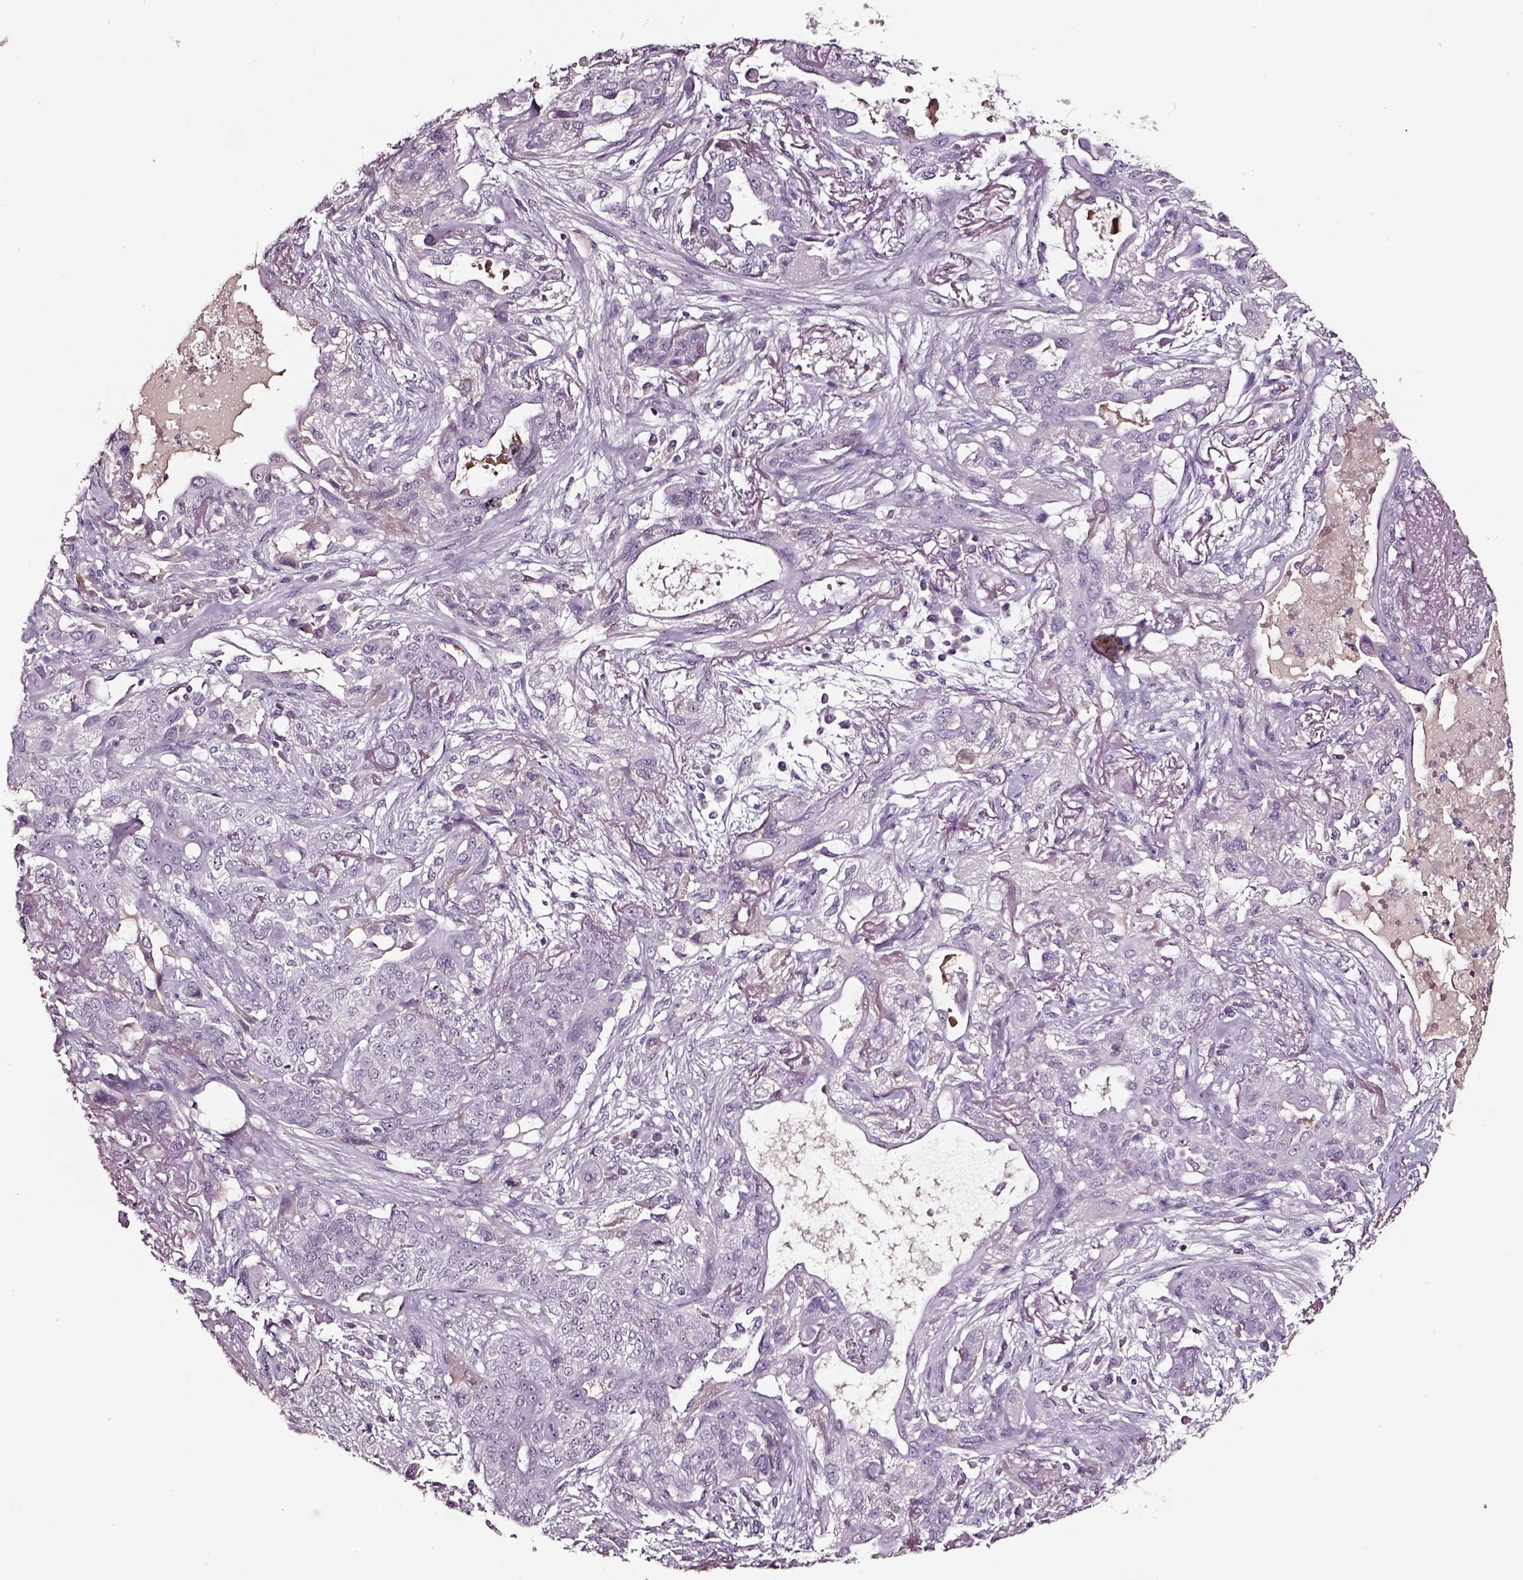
{"staining": {"intensity": "negative", "quantity": "none", "location": "none"}, "tissue": "lung cancer", "cell_type": "Tumor cells", "image_type": "cancer", "snomed": [{"axis": "morphology", "description": "Squamous cell carcinoma, NOS"}, {"axis": "topography", "description": "Lung"}], "caption": "Human lung cancer stained for a protein using immunohistochemistry displays no staining in tumor cells.", "gene": "SMIM17", "patient": {"sex": "female", "age": 70}}